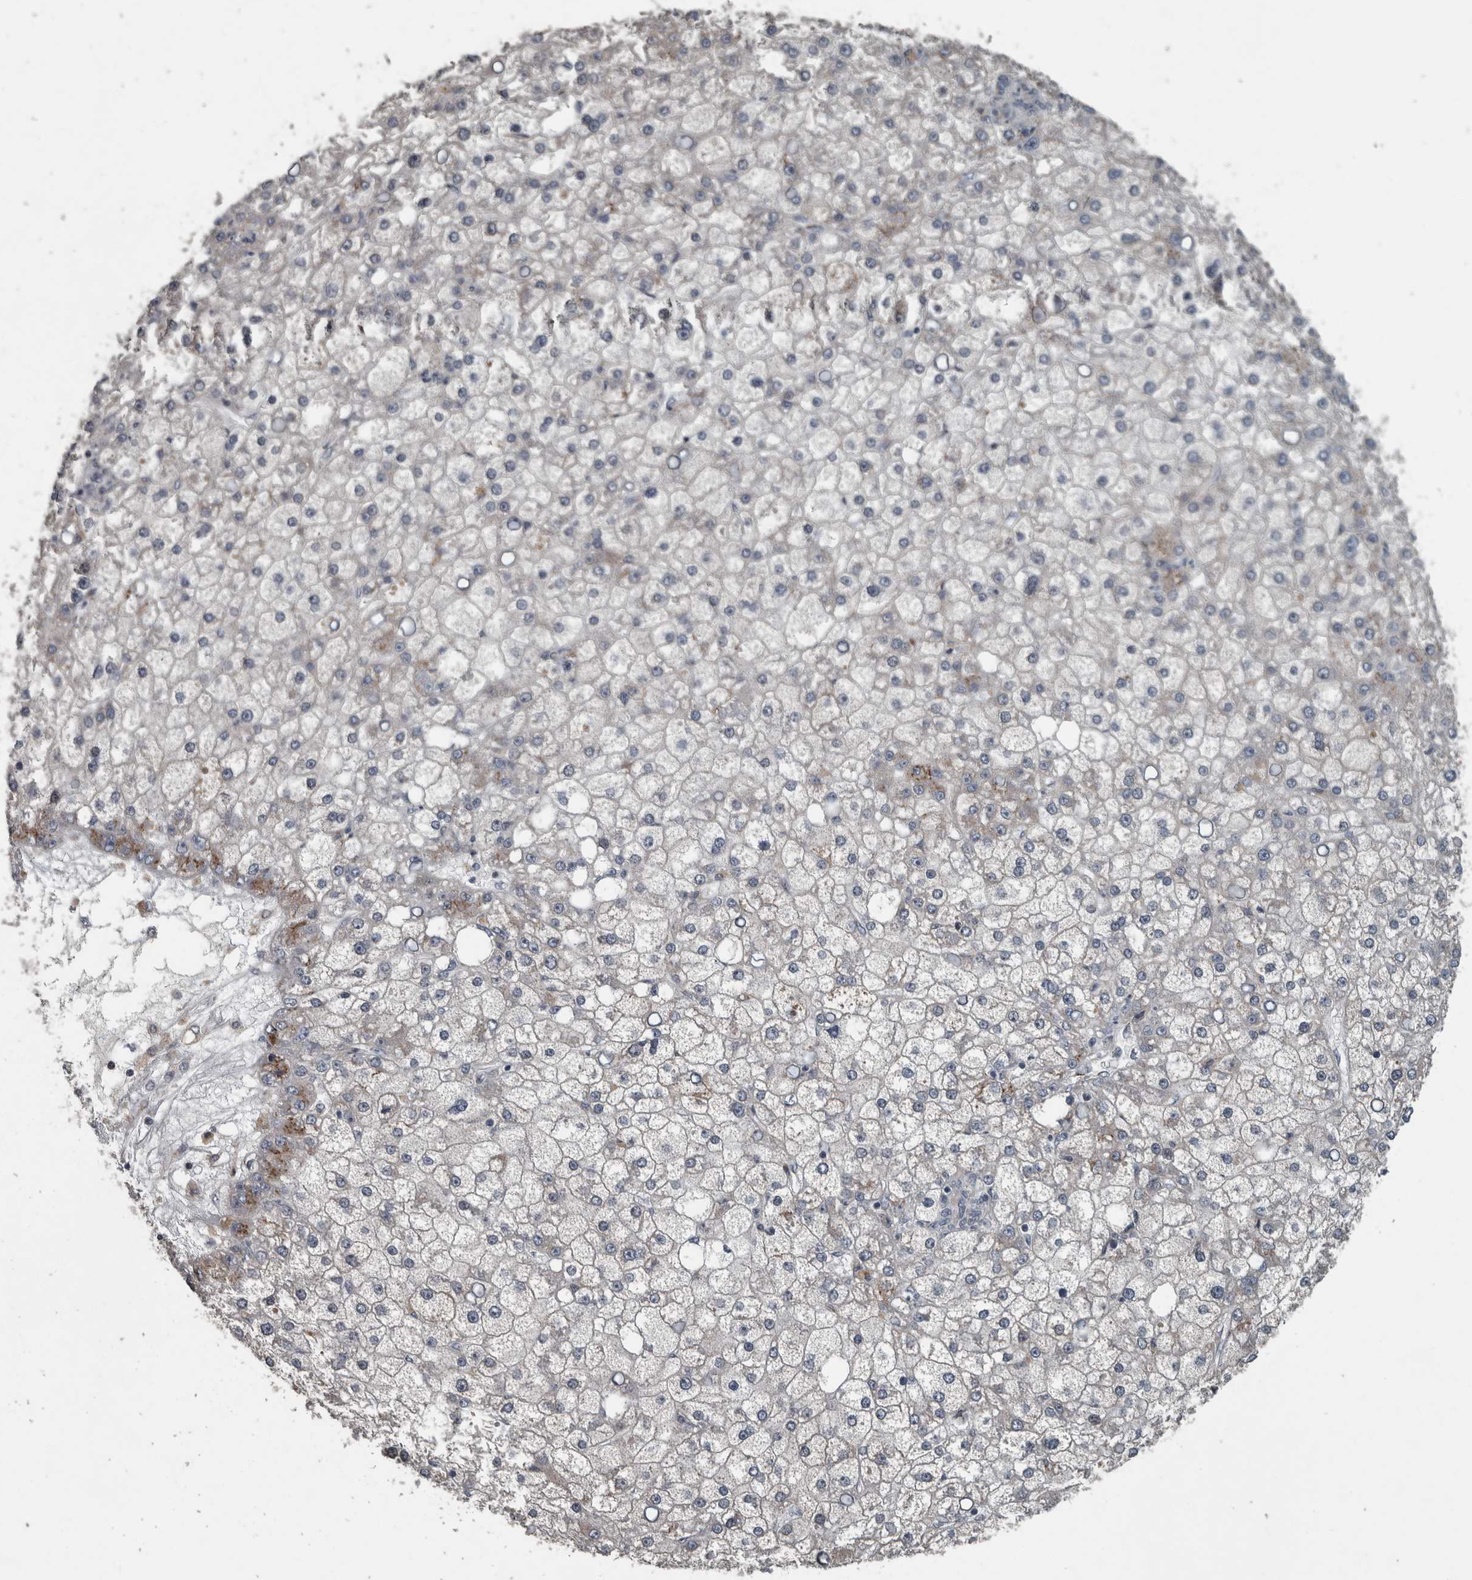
{"staining": {"intensity": "weak", "quantity": "<25%", "location": "cytoplasmic/membranous"}, "tissue": "liver cancer", "cell_type": "Tumor cells", "image_type": "cancer", "snomed": [{"axis": "morphology", "description": "Carcinoma, Hepatocellular, NOS"}, {"axis": "topography", "description": "Liver"}], "caption": "This is an immunohistochemistry (IHC) image of human liver cancer. There is no expression in tumor cells.", "gene": "ZNF345", "patient": {"sex": "male", "age": 67}}